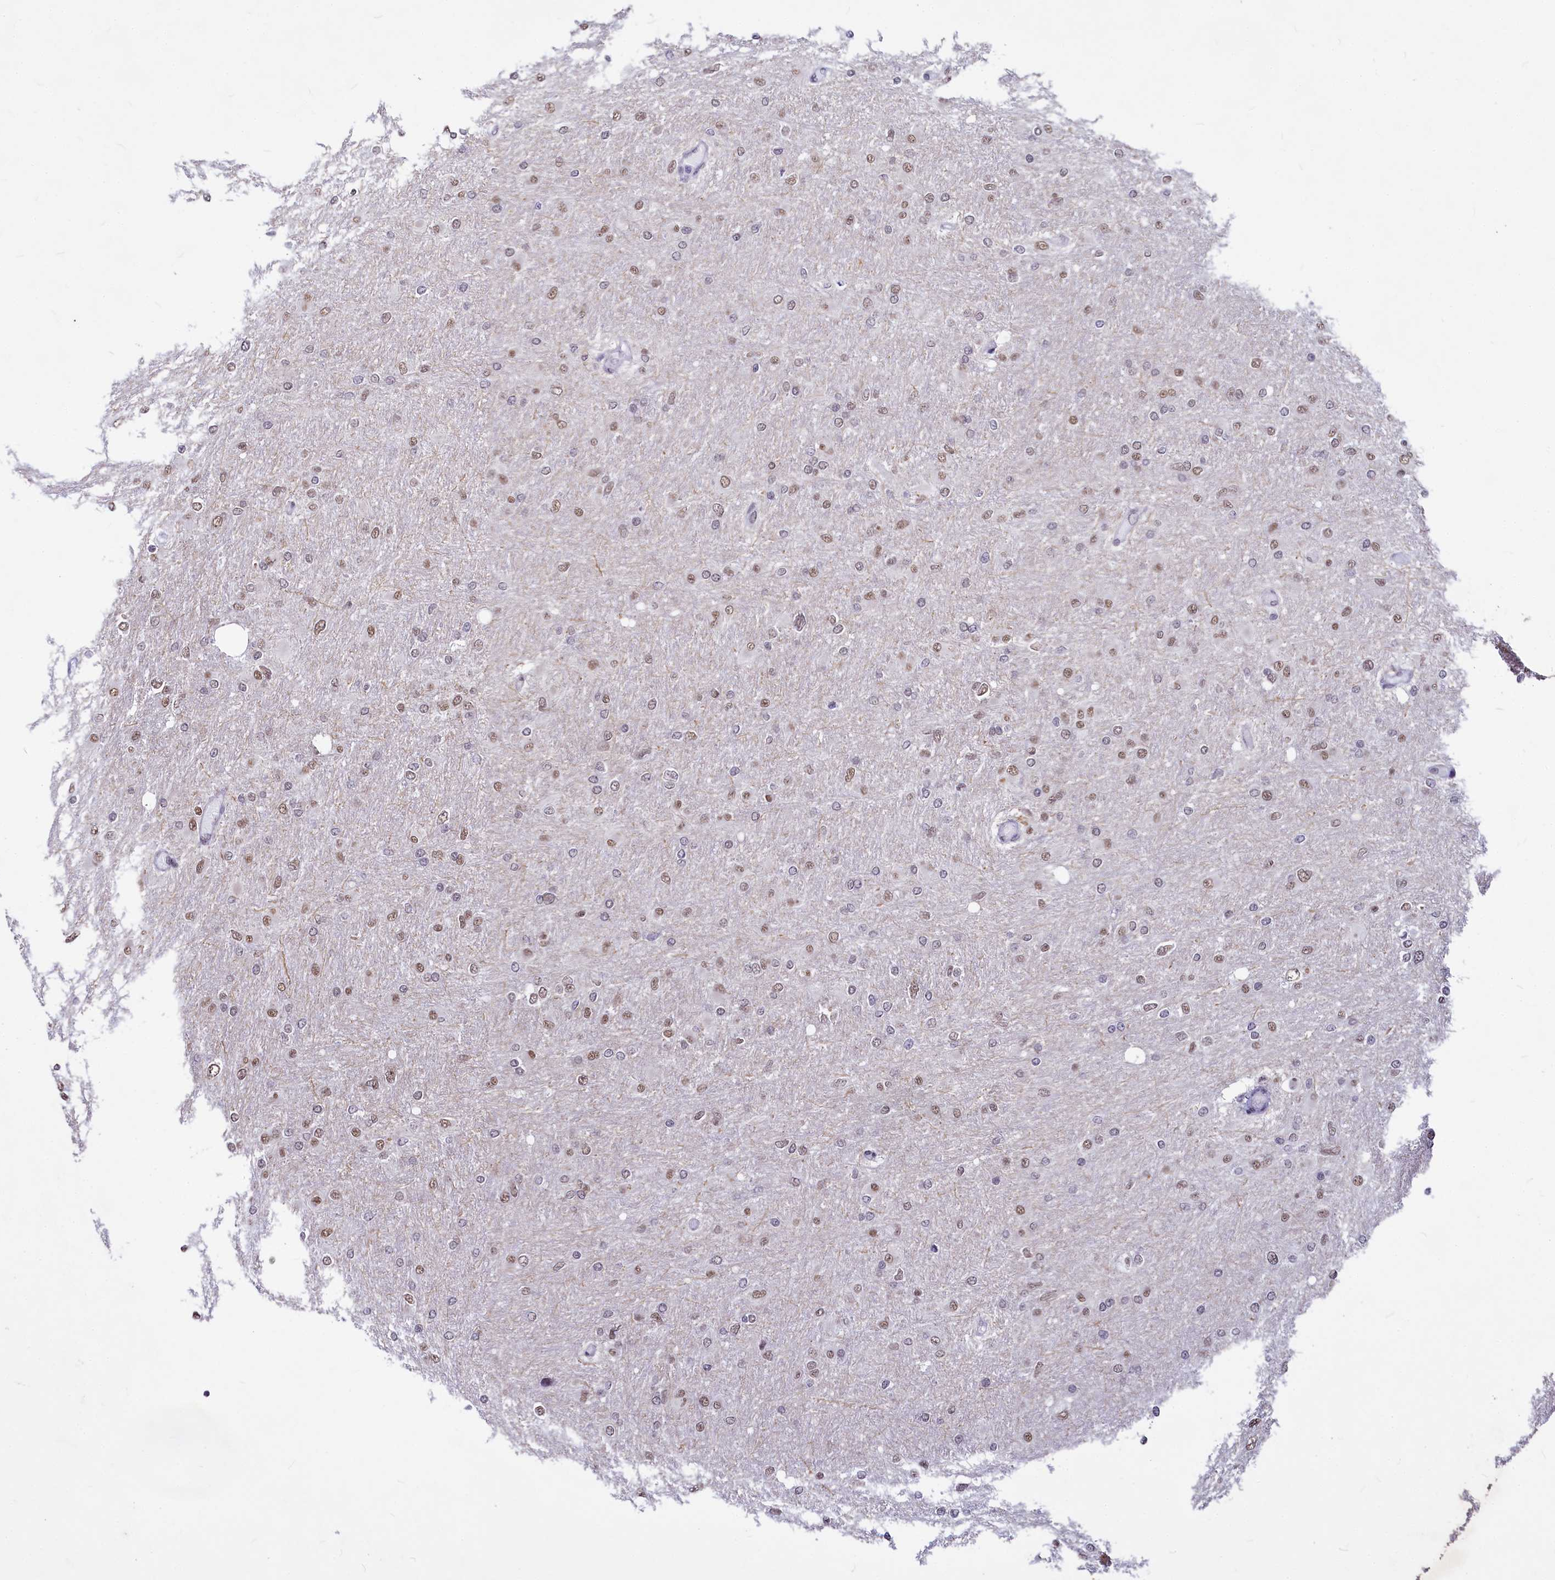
{"staining": {"intensity": "moderate", "quantity": ">75%", "location": "nuclear"}, "tissue": "glioma", "cell_type": "Tumor cells", "image_type": "cancer", "snomed": [{"axis": "morphology", "description": "Glioma, malignant, High grade"}, {"axis": "topography", "description": "Cerebral cortex"}], "caption": "DAB (3,3'-diaminobenzidine) immunohistochemical staining of human high-grade glioma (malignant) demonstrates moderate nuclear protein positivity in approximately >75% of tumor cells. The staining was performed using DAB to visualize the protein expression in brown, while the nuclei were stained in blue with hematoxylin (Magnification: 20x).", "gene": "PARPBP", "patient": {"sex": "female", "age": 36}}